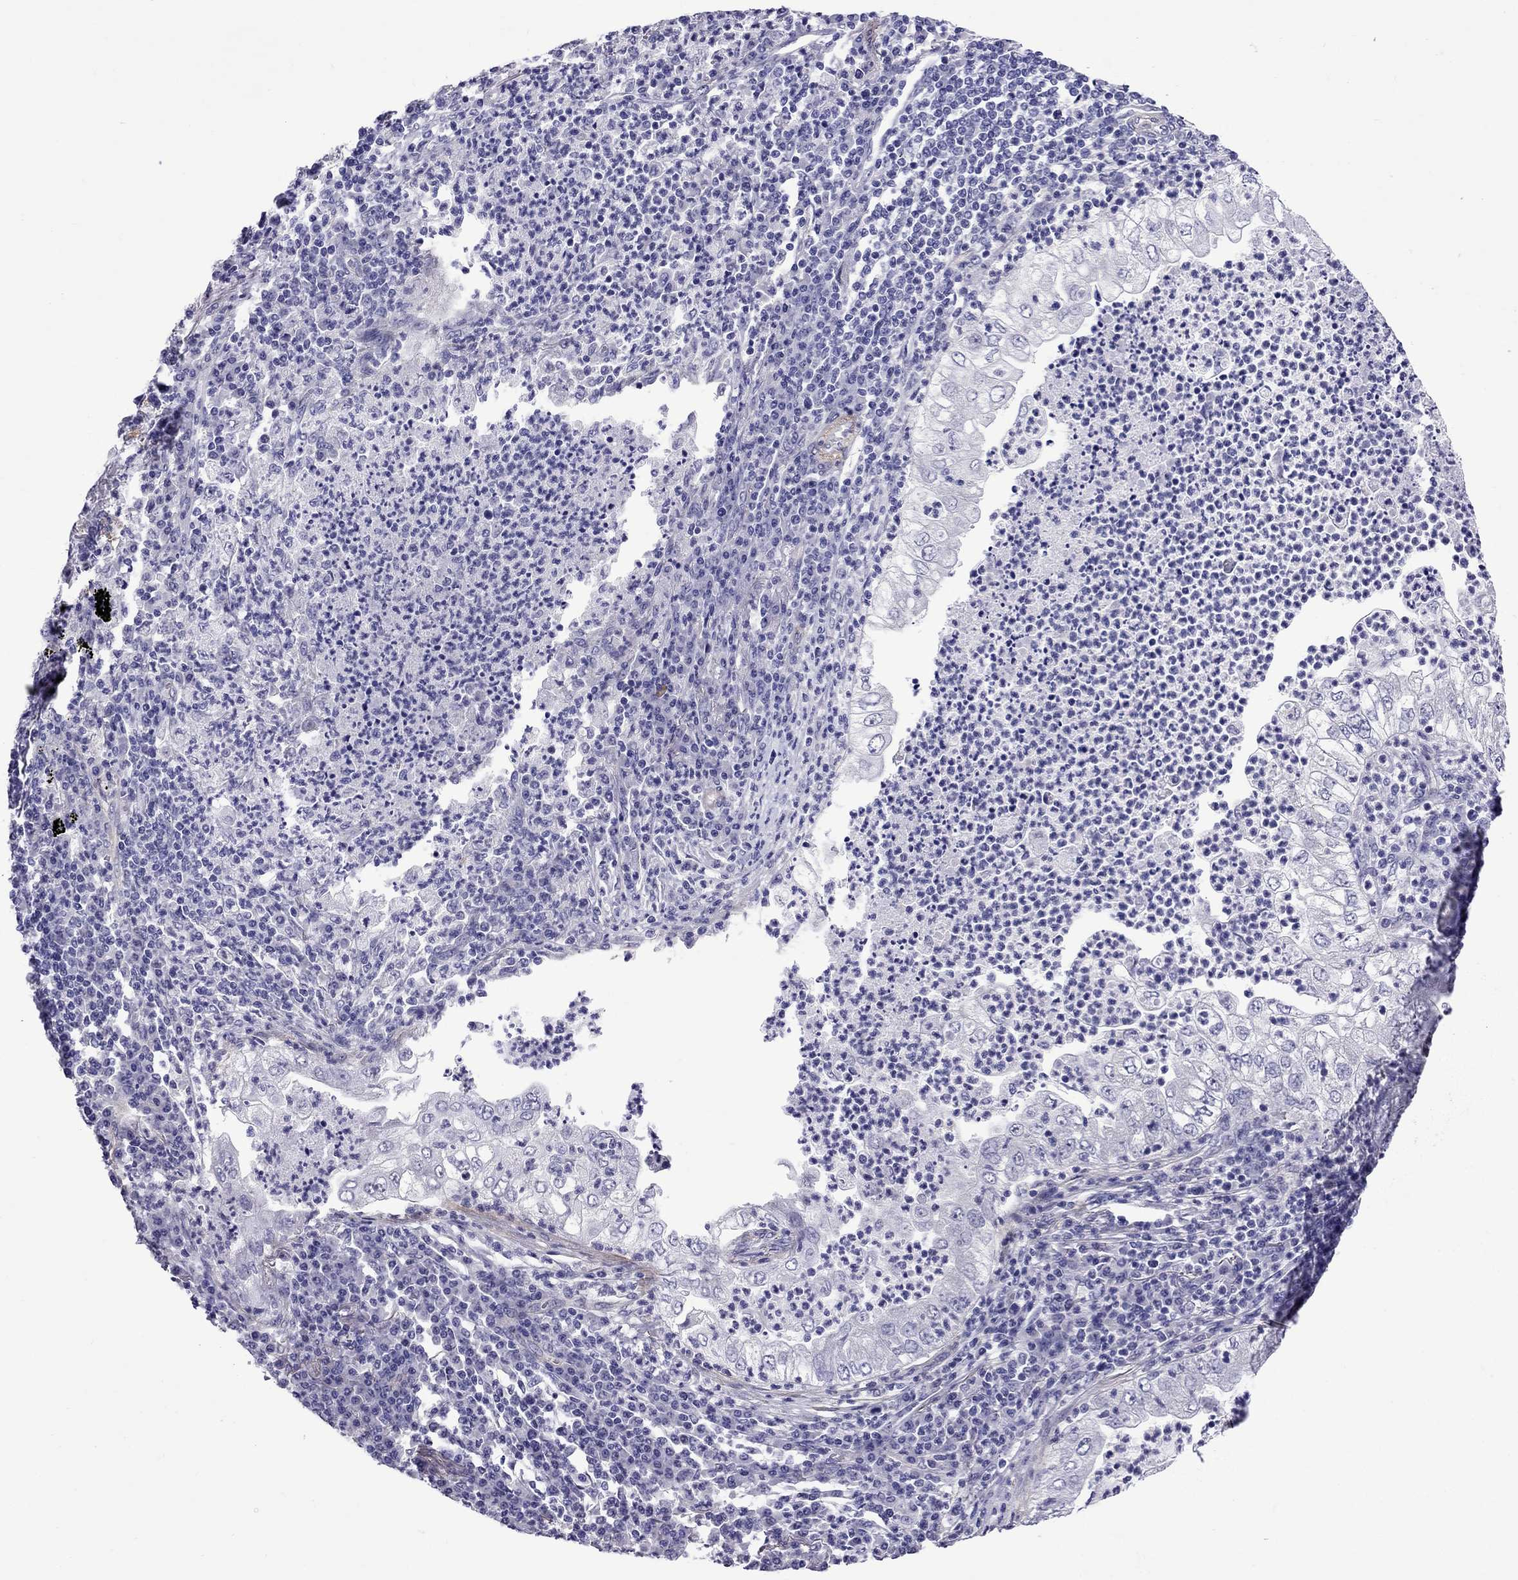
{"staining": {"intensity": "negative", "quantity": "none", "location": "none"}, "tissue": "lung cancer", "cell_type": "Tumor cells", "image_type": "cancer", "snomed": [{"axis": "morphology", "description": "Adenocarcinoma, NOS"}, {"axis": "topography", "description": "Lung"}], "caption": "High power microscopy histopathology image of an immunohistochemistry histopathology image of lung cancer (adenocarcinoma), revealing no significant positivity in tumor cells.", "gene": "CHRNA5", "patient": {"sex": "female", "age": 73}}